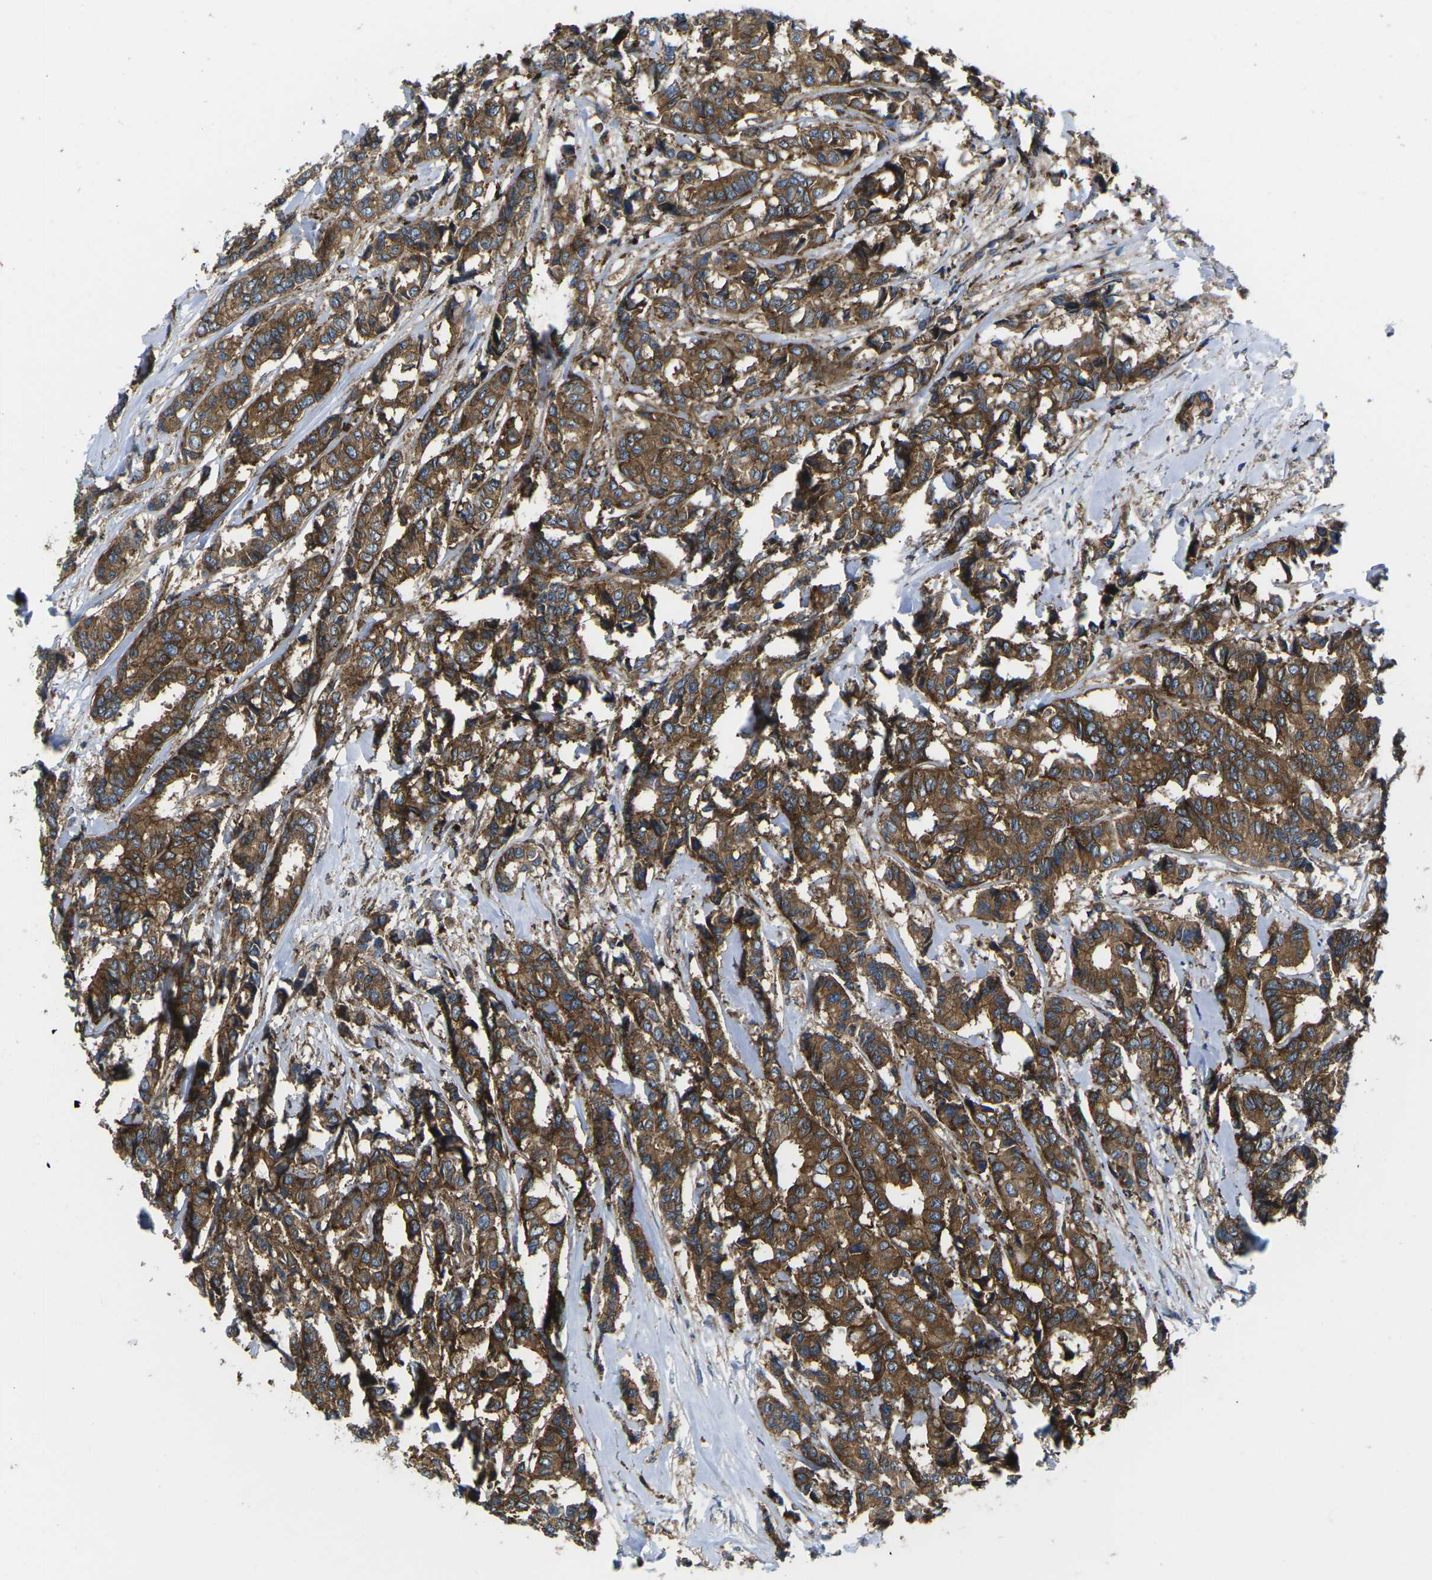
{"staining": {"intensity": "strong", "quantity": ">75%", "location": "cytoplasmic/membranous"}, "tissue": "breast cancer", "cell_type": "Tumor cells", "image_type": "cancer", "snomed": [{"axis": "morphology", "description": "Duct carcinoma"}, {"axis": "topography", "description": "Breast"}], "caption": "Immunohistochemical staining of invasive ductal carcinoma (breast) exhibits high levels of strong cytoplasmic/membranous protein expression in approximately >75% of tumor cells.", "gene": "DLG1", "patient": {"sex": "female", "age": 87}}